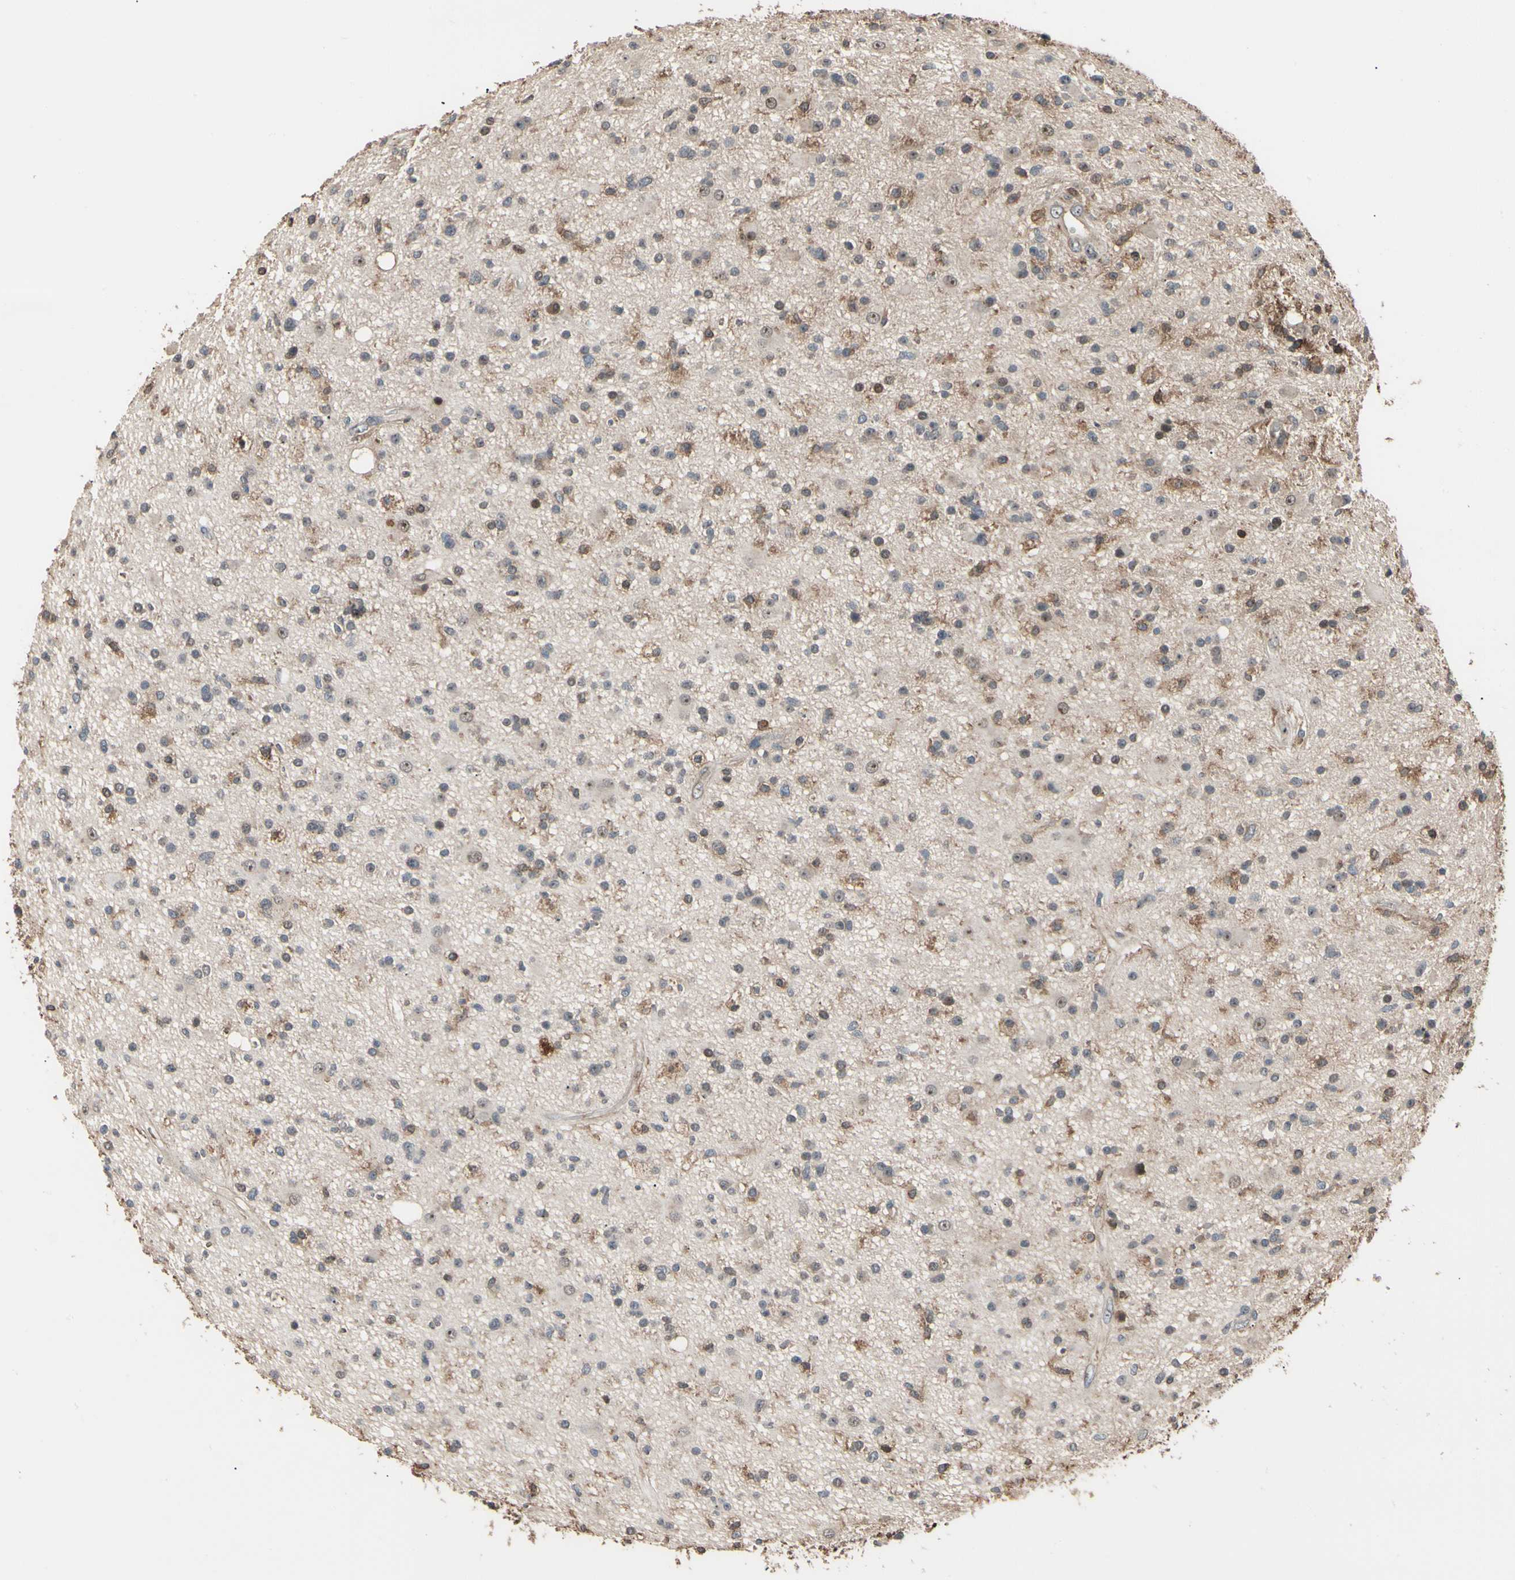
{"staining": {"intensity": "negative", "quantity": "none", "location": "none"}, "tissue": "glioma", "cell_type": "Tumor cells", "image_type": "cancer", "snomed": [{"axis": "morphology", "description": "Glioma, malignant, High grade"}, {"axis": "topography", "description": "Brain"}], "caption": "DAB (3,3'-diaminobenzidine) immunohistochemical staining of glioma displays no significant positivity in tumor cells. (DAB immunohistochemistry (IHC) visualized using brightfield microscopy, high magnification).", "gene": "MAPK13", "patient": {"sex": "male", "age": 33}}